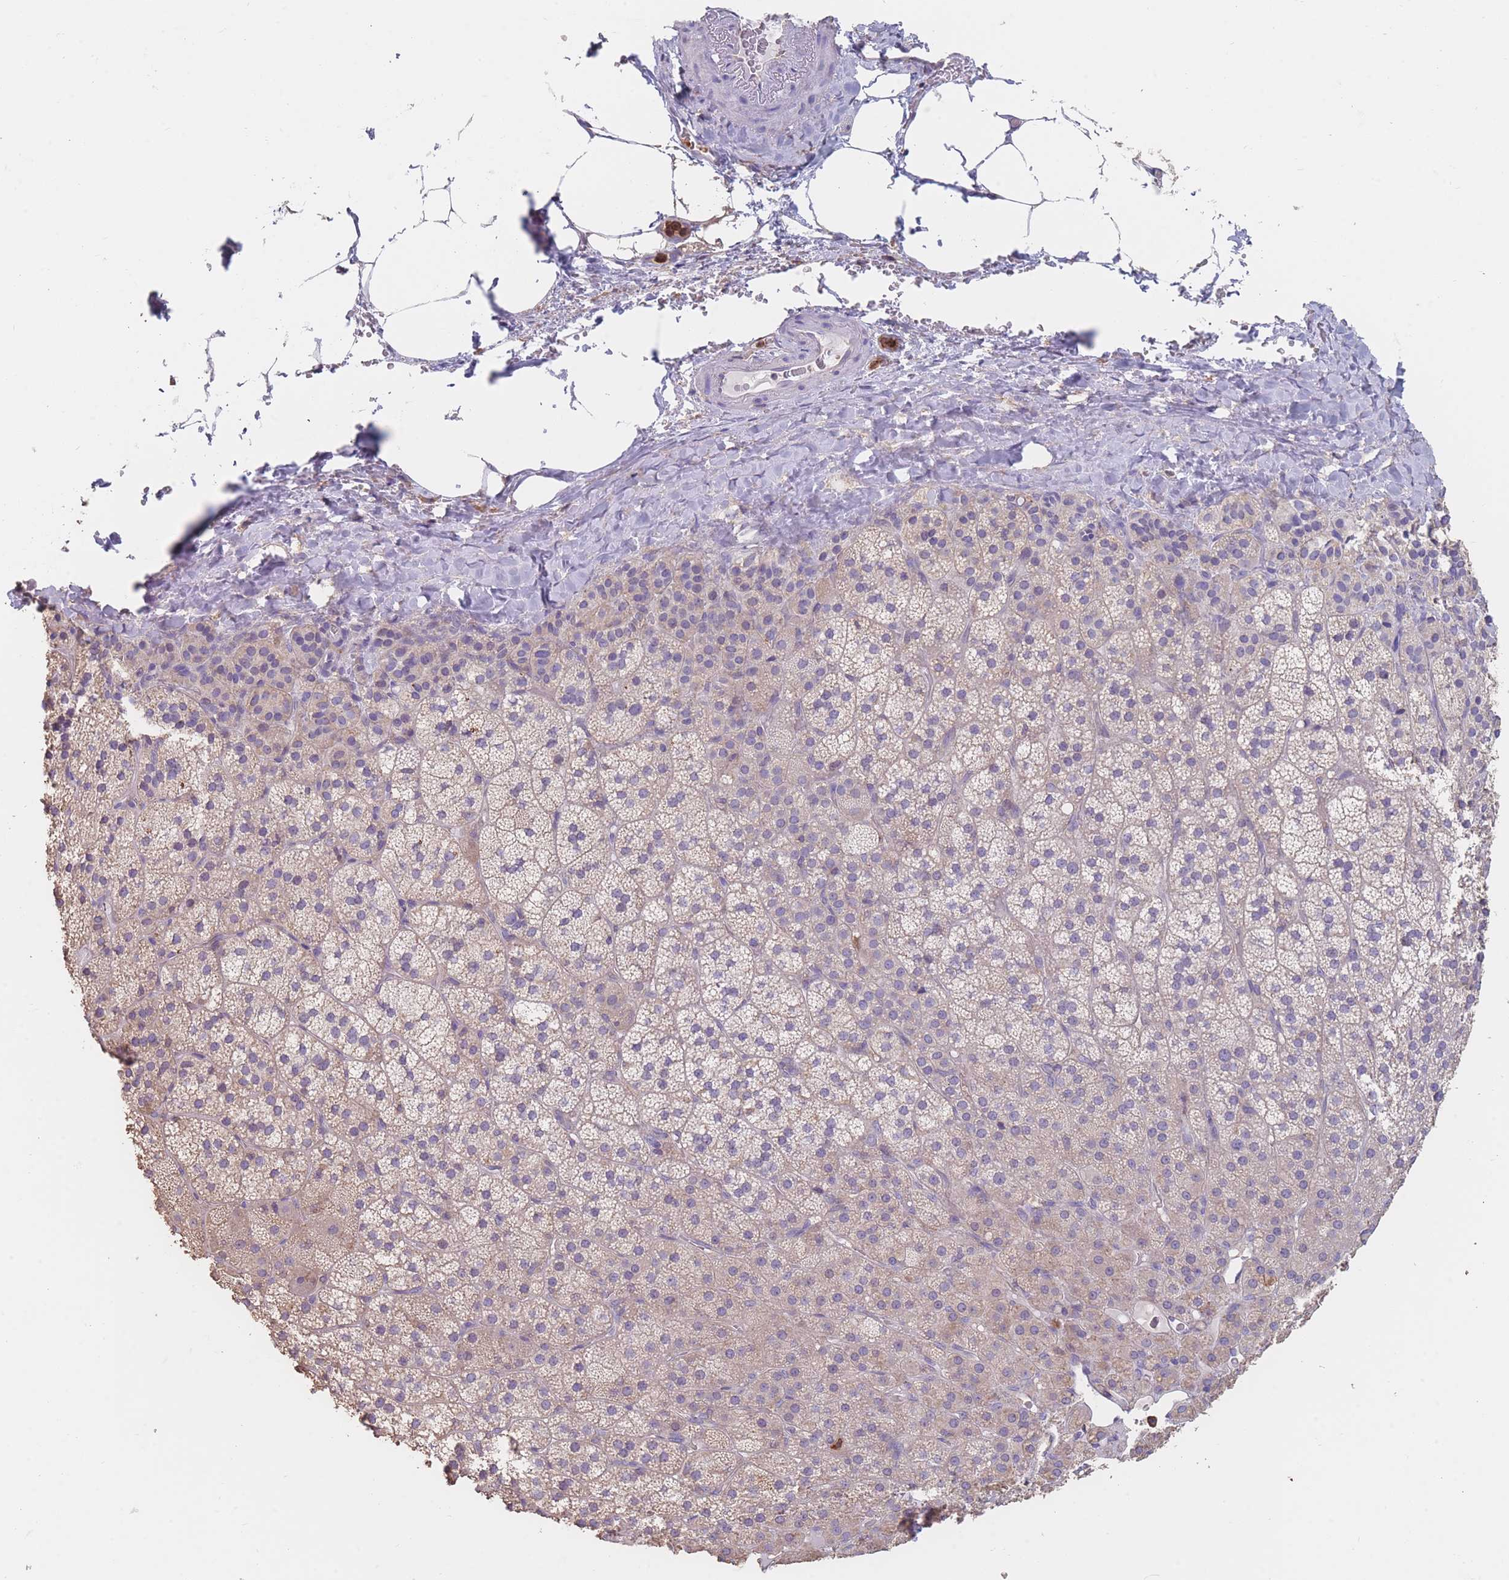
{"staining": {"intensity": "weak", "quantity": "25%-75%", "location": "cytoplasmic/membranous"}, "tissue": "adrenal gland", "cell_type": "Glandular cells", "image_type": "normal", "snomed": [{"axis": "morphology", "description": "Normal tissue, NOS"}, {"axis": "topography", "description": "Adrenal gland"}], "caption": "Immunohistochemistry photomicrograph of normal human adrenal gland stained for a protein (brown), which demonstrates low levels of weak cytoplasmic/membranous expression in about 25%-75% of glandular cells.", "gene": "CLEC12A", "patient": {"sex": "female", "age": 58}}